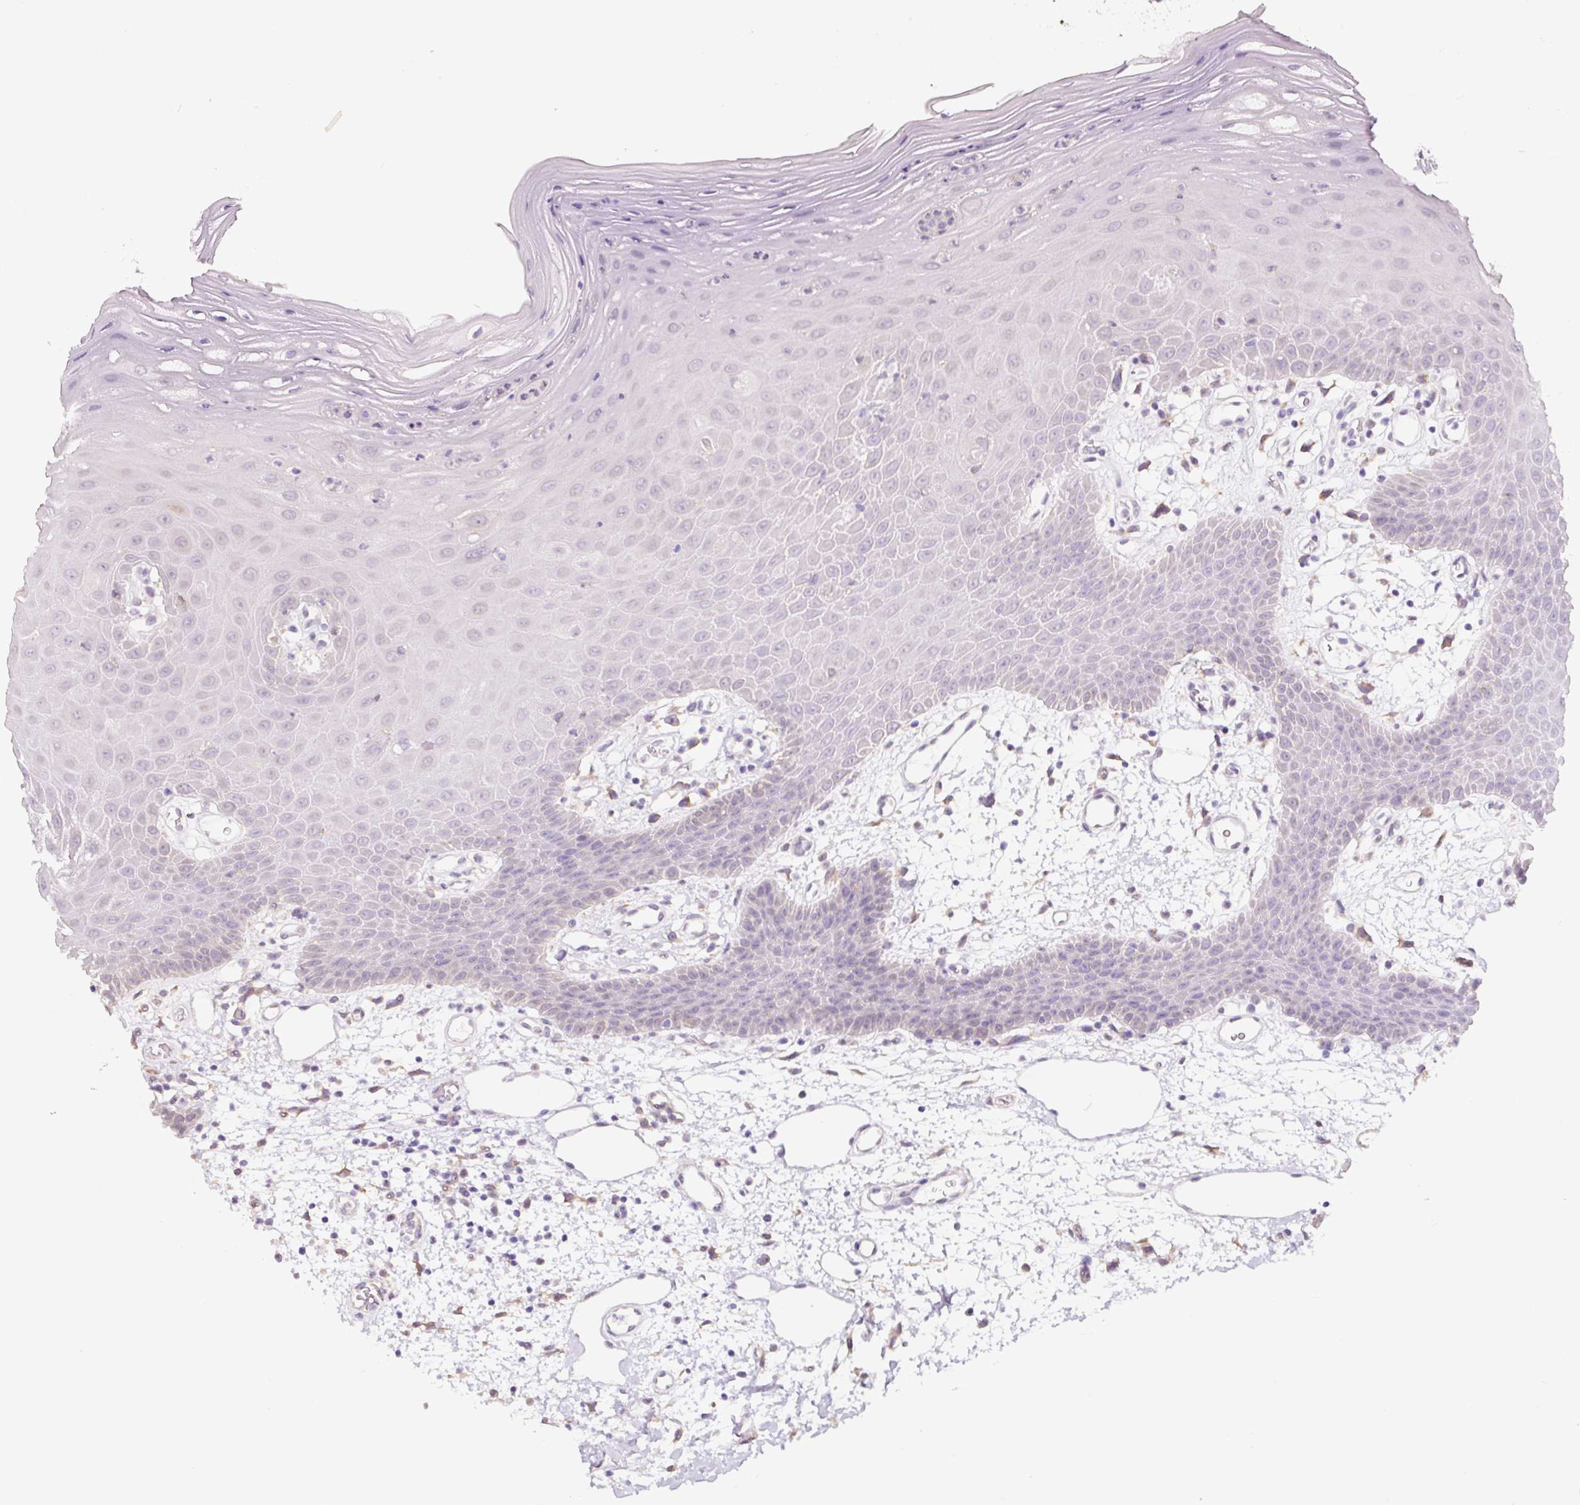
{"staining": {"intensity": "weak", "quantity": "<25%", "location": "cytoplasmic/membranous"}, "tissue": "oral mucosa", "cell_type": "Squamous epithelial cells", "image_type": "normal", "snomed": [{"axis": "morphology", "description": "Normal tissue, NOS"}, {"axis": "topography", "description": "Oral tissue"}], "caption": "An IHC micrograph of benign oral mucosa is shown. There is no staining in squamous epithelial cells of oral mucosa. (DAB immunohistochemistry visualized using brightfield microscopy, high magnification).", "gene": "ASRGL1", "patient": {"sex": "female", "age": 59}}